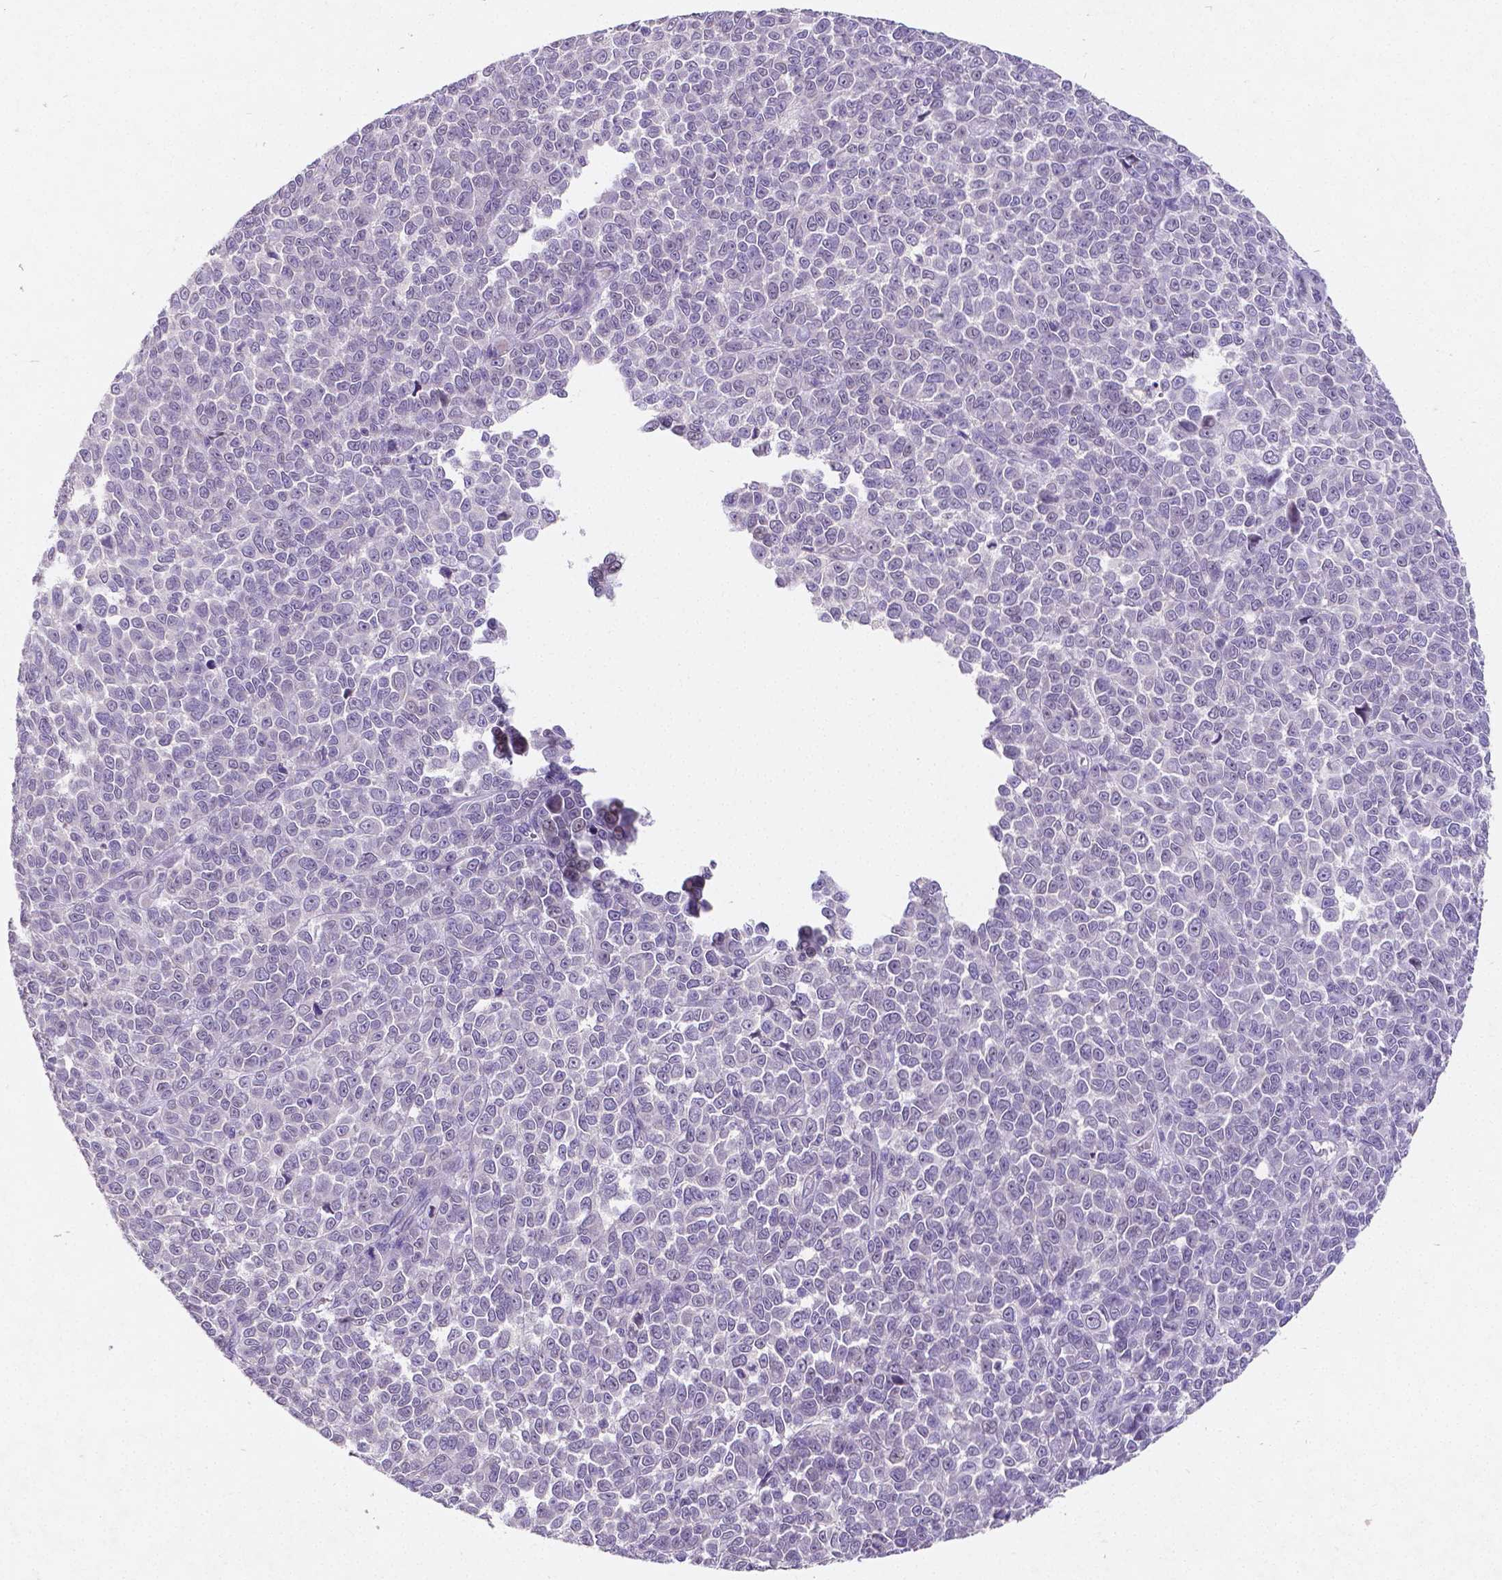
{"staining": {"intensity": "negative", "quantity": "none", "location": "none"}, "tissue": "melanoma", "cell_type": "Tumor cells", "image_type": "cancer", "snomed": [{"axis": "morphology", "description": "Malignant melanoma, NOS"}, {"axis": "topography", "description": "Skin"}], "caption": "An image of malignant melanoma stained for a protein shows no brown staining in tumor cells.", "gene": "SATB2", "patient": {"sex": "female", "age": 95}}